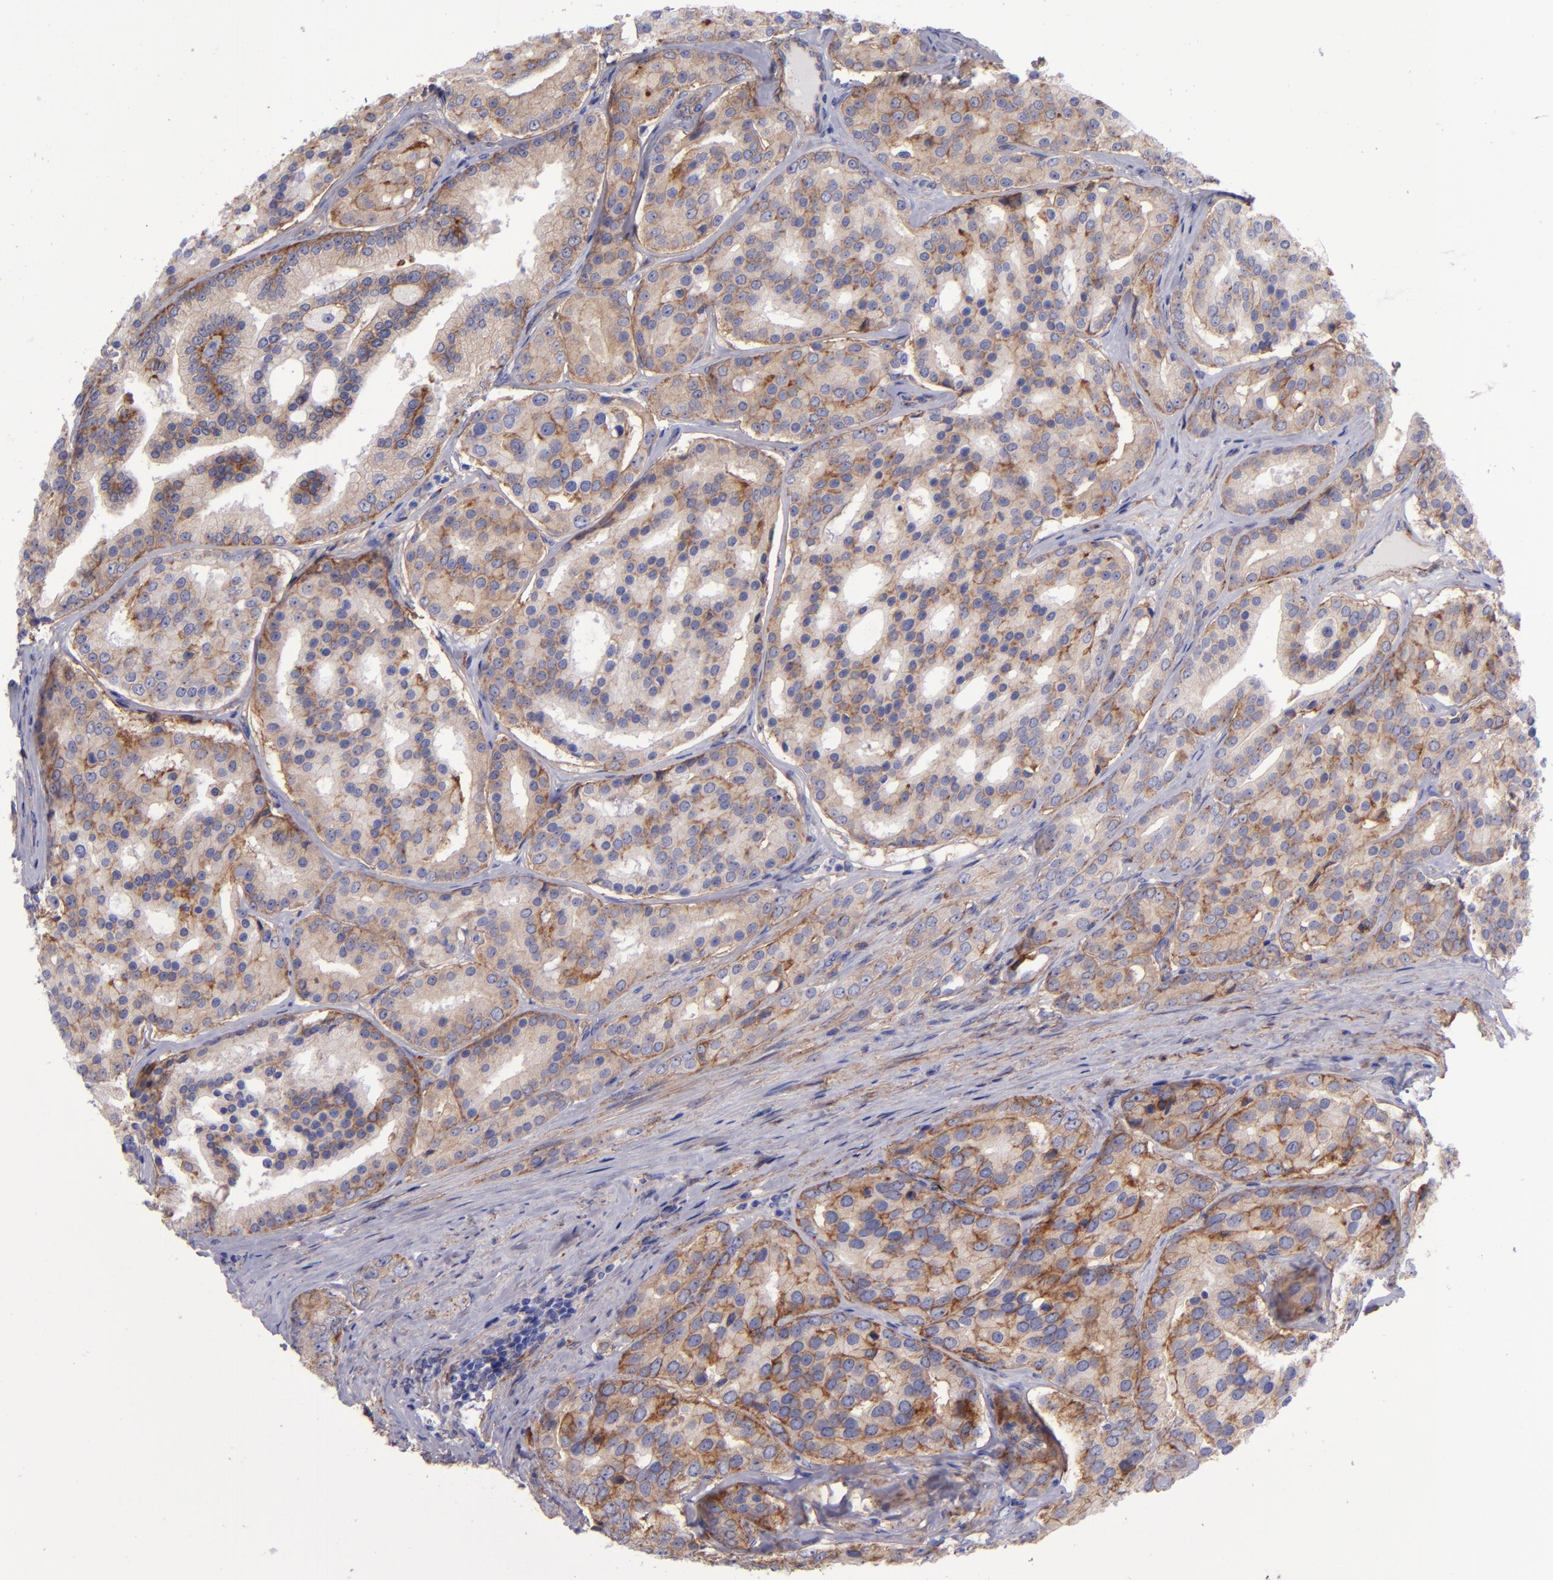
{"staining": {"intensity": "weak", "quantity": ">75%", "location": "cytoplasmic/membranous"}, "tissue": "prostate cancer", "cell_type": "Tumor cells", "image_type": "cancer", "snomed": [{"axis": "morphology", "description": "Adenocarcinoma, High grade"}, {"axis": "topography", "description": "Prostate"}], "caption": "The photomicrograph shows immunohistochemical staining of prostate cancer (high-grade adenocarcinoma). There is weak cytoplasmic/membranous expression is present in approximately >75% of tumor cells.", "gene": "ITGAV", "patient": {"sex": "male", "age": 64}}